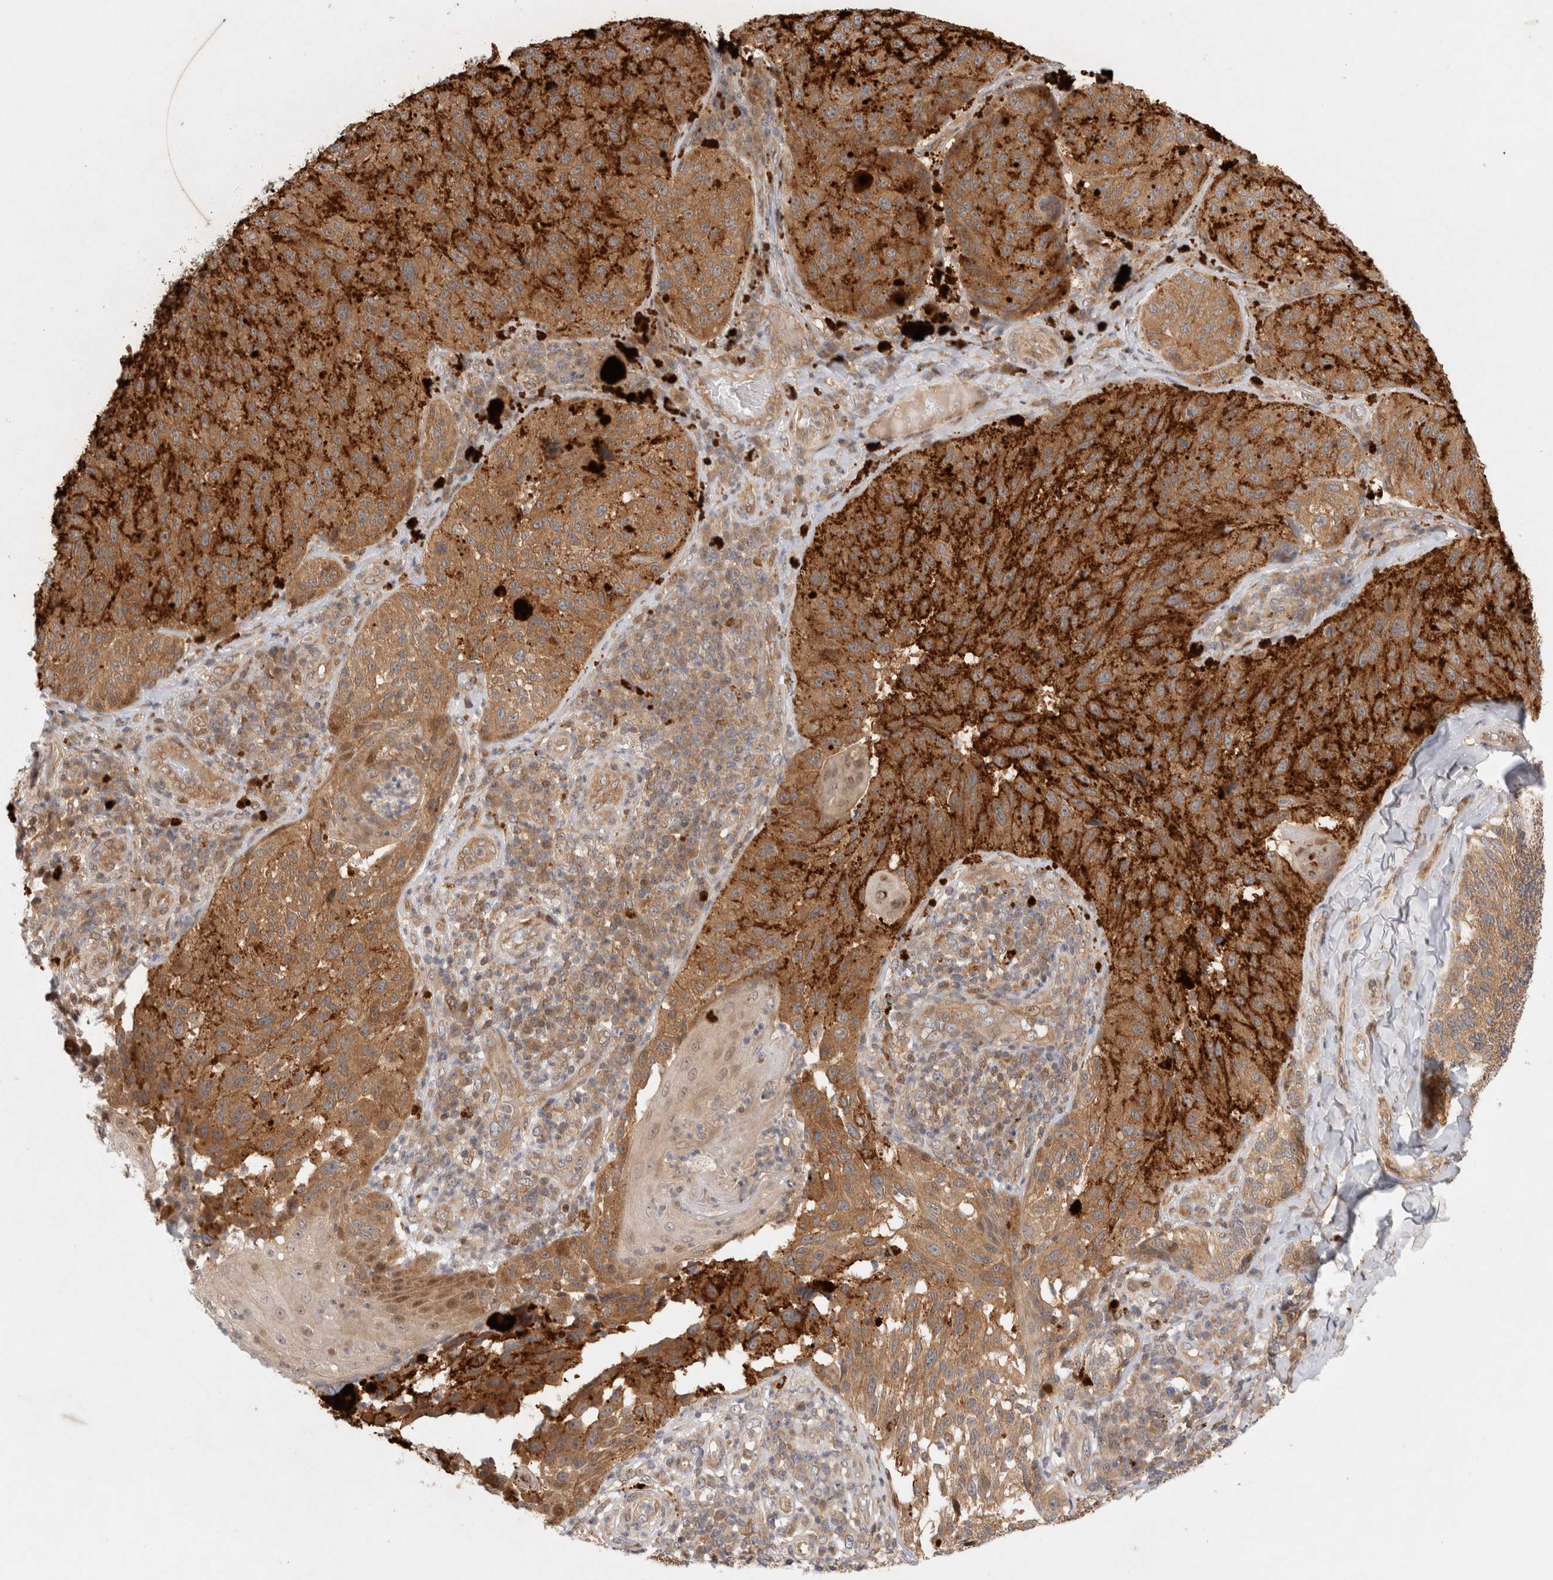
{"staining": {"intensity": "moderate", "quantity": ">75%", "location": "cytoplasmic/membranous"}, "tissue": "melanoma", "cell_type": "Tumor cells", "image_type": "cancer", "snomed": [{"axis": "morphology", "description": "Malignant melanoma, NOS"}, {"axis": "topography", "description": "Skin"}], "caption": "Protein staining exhibits moderate cytoplasmic/membranous expression in approximately >75% of tumor cells in melanoma.", "gene": "HTT", "patient": {"sex": "female", "age": 73}}